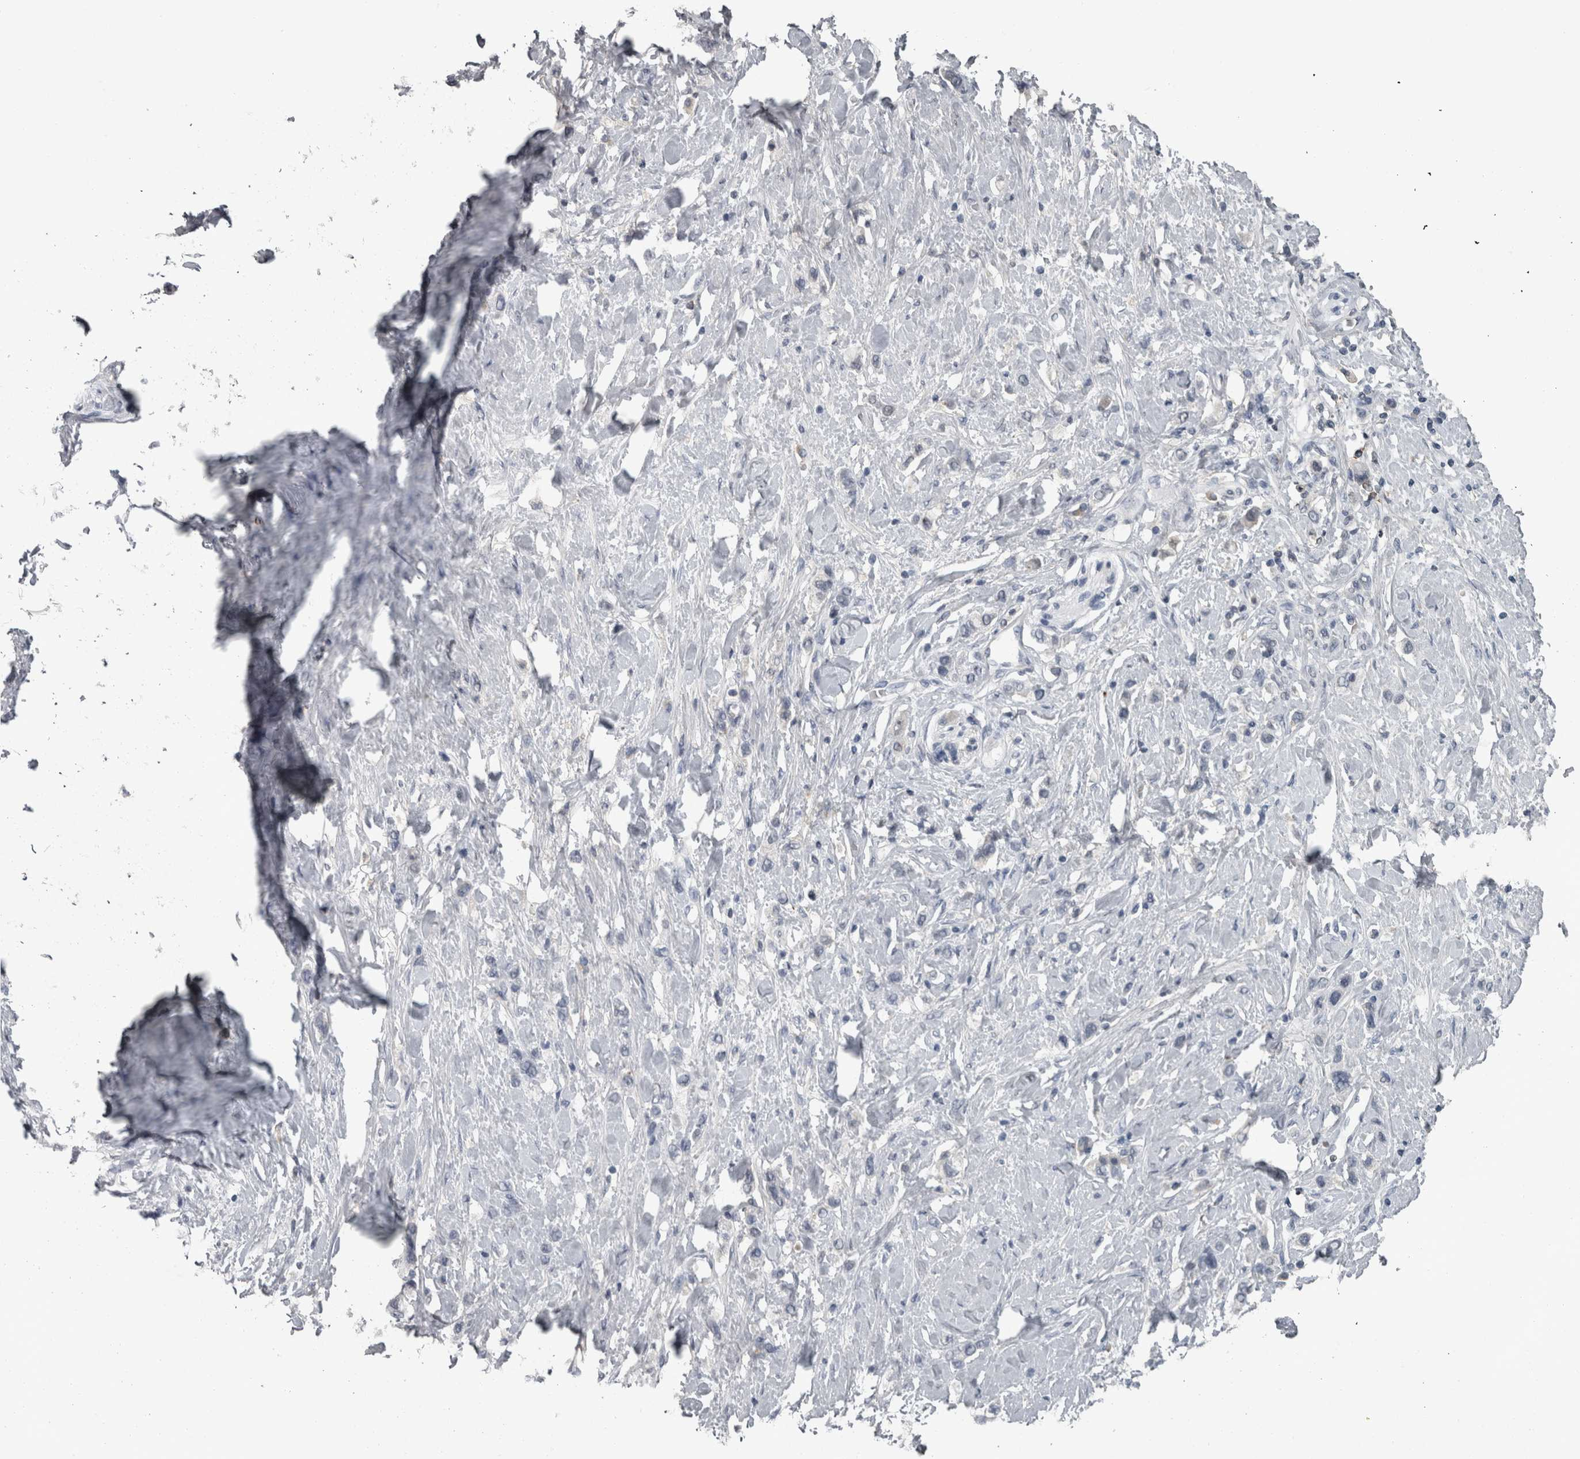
{"staining": {"intensity": "negative", "quantity": "none", "location": "none"}, "tissue": "stomach cancer", "cell_type": "Tumor cells", "image_type": "cancer", "snomed": [{"axis": "morphology", "description": "Adenocarcinoma, NOS"}, {"axis": "topography", "description": "Stomach"}], "caption": "An image of adenocarcinoma (stomach) stained for a protein displays no brown staining in tumor cells.", "gene": "PIK3AP1", "patient": {"sex": "female", "age": 65}}